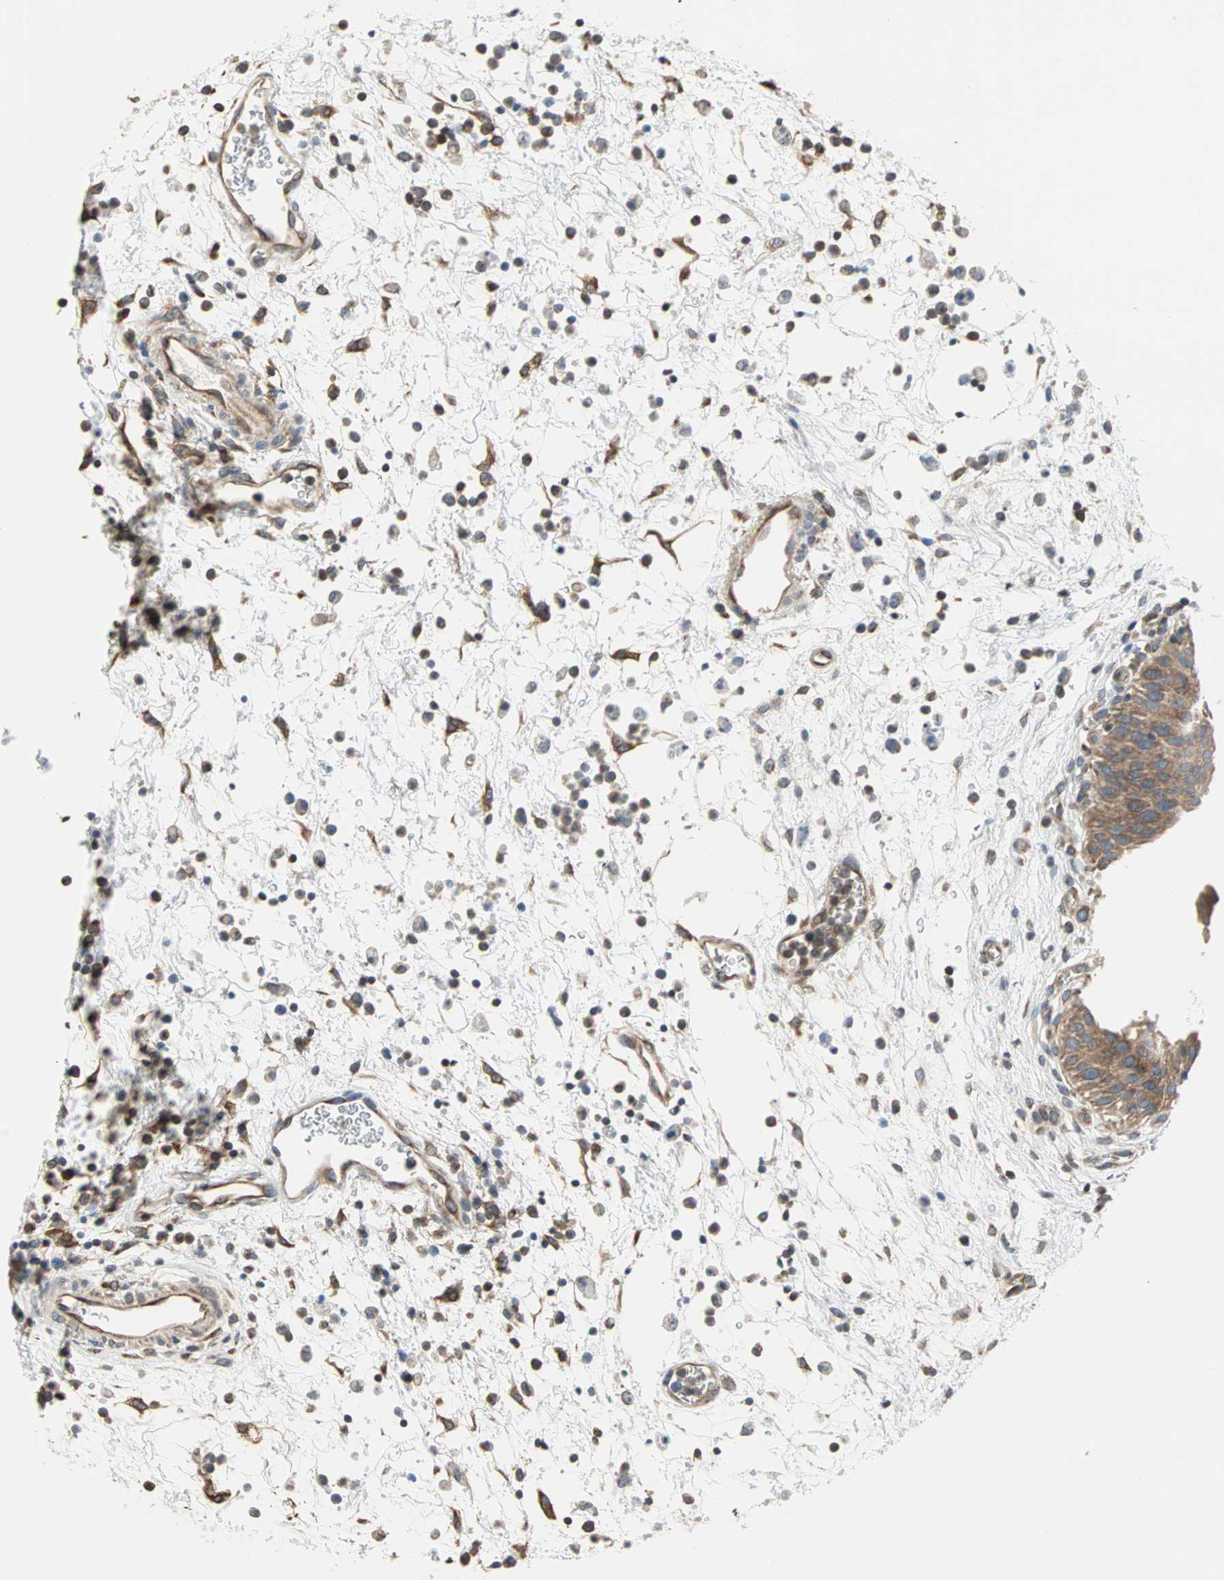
{"staining": {"intensity": "moderate", "quantity": ">75%", "location": "cytoplasmic/membranous"}, "tissue": "urinary bladder", "cell_type": "Urothelial cells", "image_type": "normal", "snomed": [{"axis": "morphology", "description": "Normal tissue, NOS"}, {"axis": "morphology", "description": "Dysplasia, NOS"}, {"axis": "topography", "description": "Urinary bladder"}], "caption": "A medium amount of moderate cytoplasmic/membranous expression is appreciated in approximately >75% of urothelial cells in normal urinary bladder.", "gene": "SAR1A", "patient": {"sex": "male", "age": 35}}